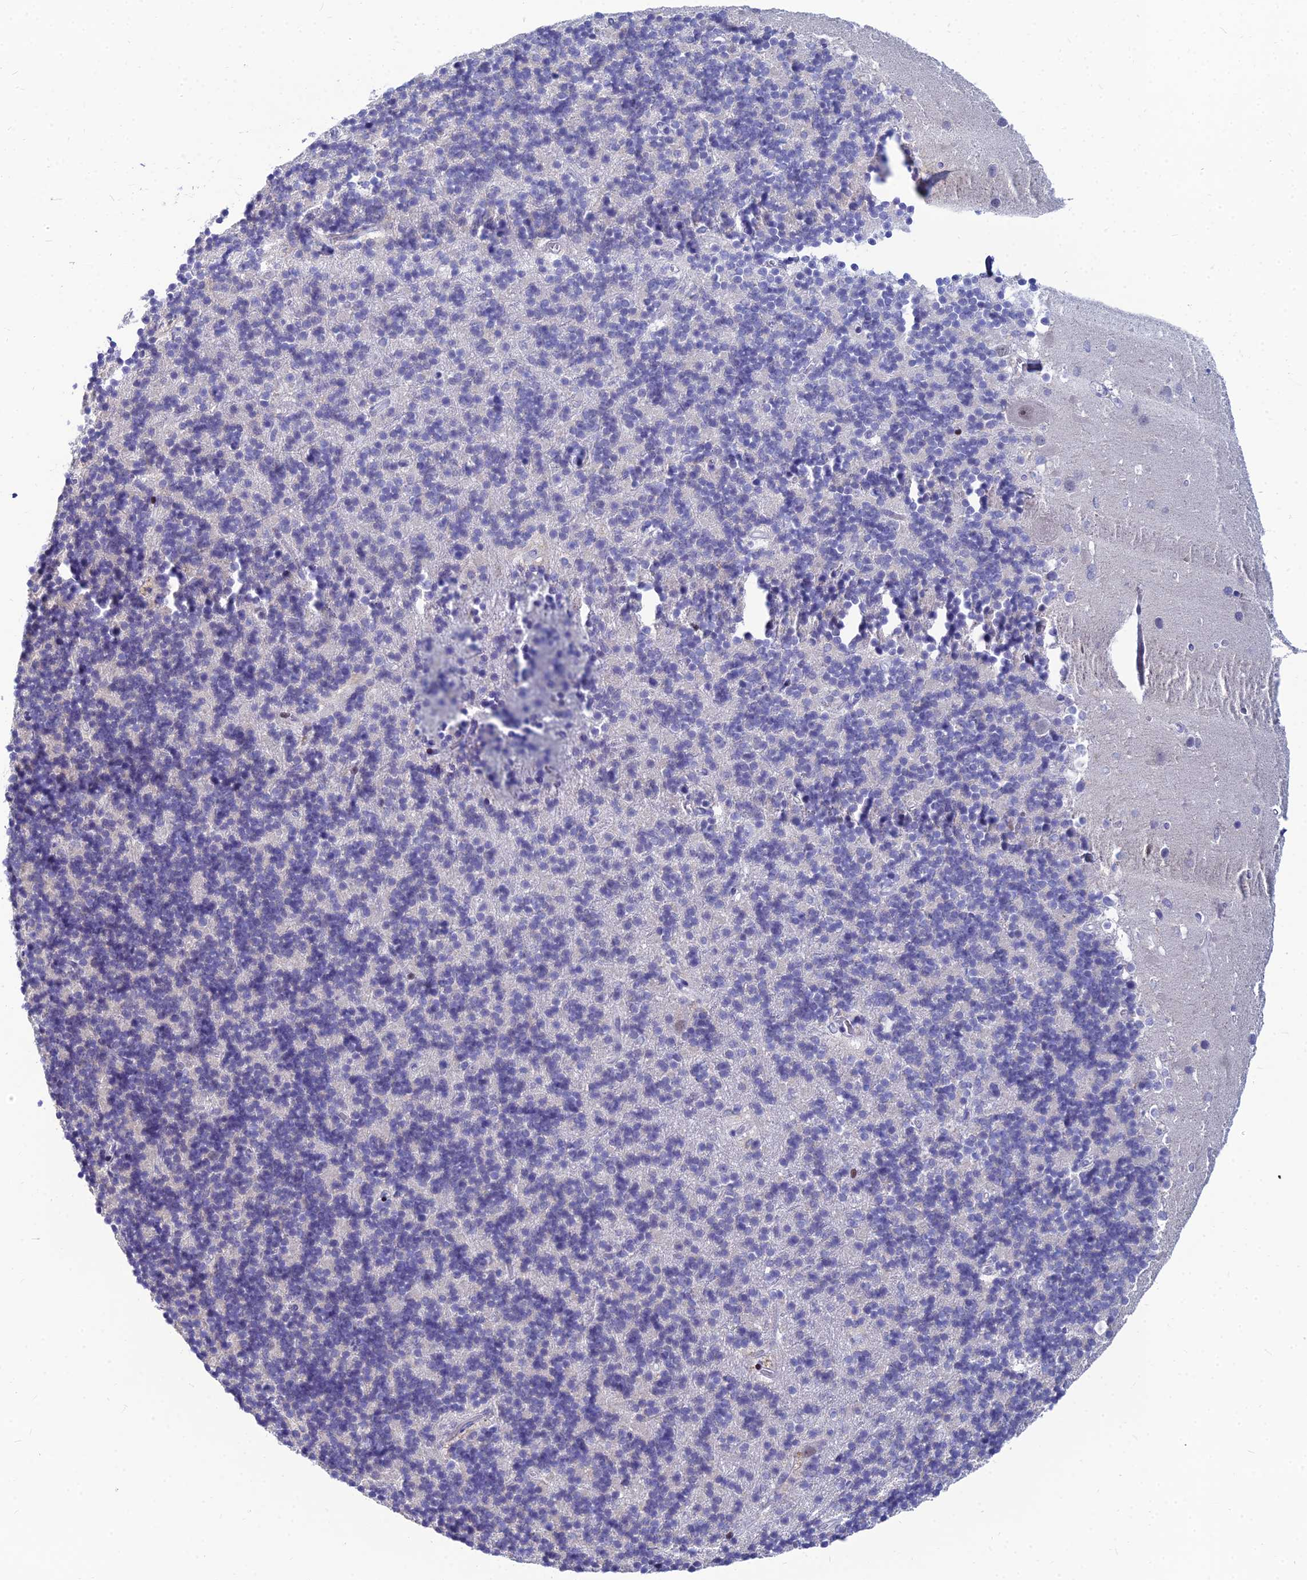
{"staining": {"intensity": "negative", "quantity": "none", "location": "none"}, "tissue": "cerebellum", "cell_type": "Cells in granular layer", "image_type": "normal", "snomed": [{"axis": "morphology", "description": "Normal tissue, NOS"}, {"axis": "topography", "description": "Cerebellum"}], "caption": "Immunohistochemistry histopathology image of normal cerebellum: human cerebellum stained with DAB (3,3'-diaminobenzidine) demonstrates no significant protein expression in cells in granular layer.", "gene": "GOLGA6A", "patient": {"sex": "male", "age": 54}}